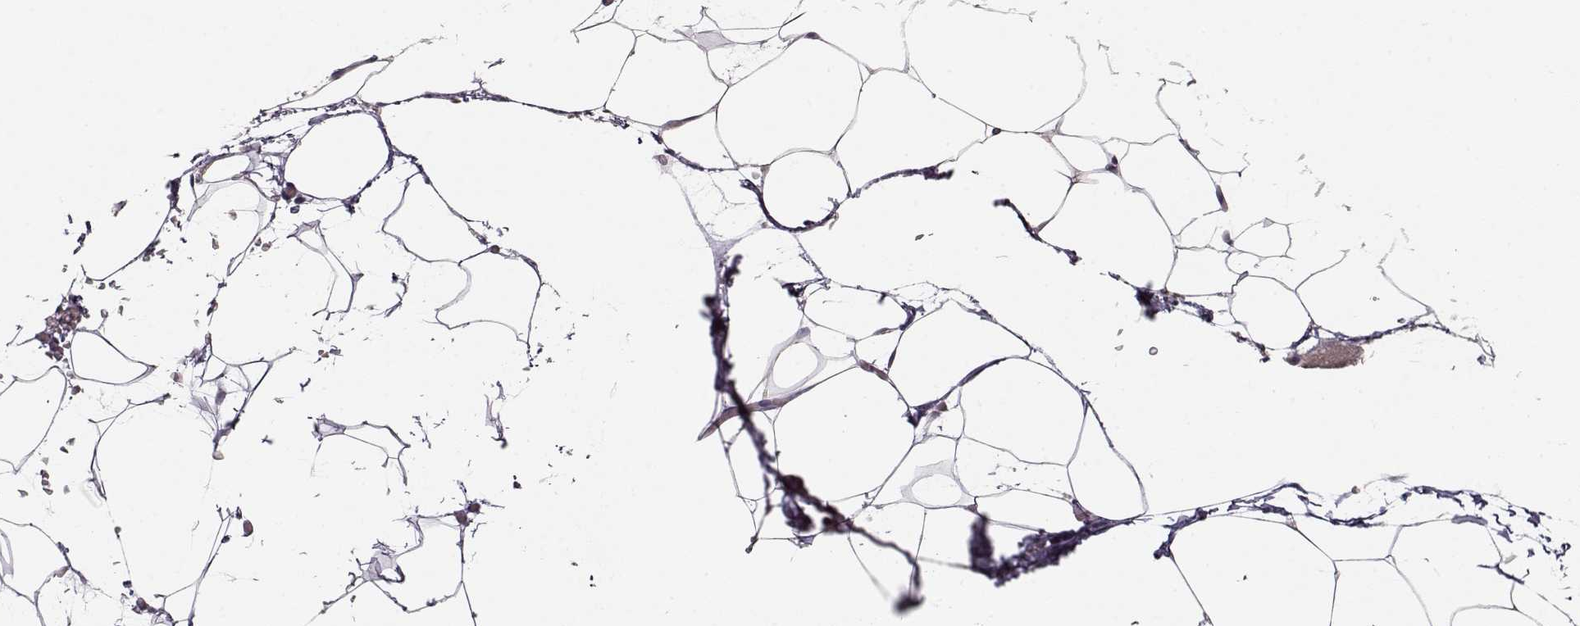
{"staining": {"intensity": "weak", "quantity": ">75%", "location": "nuclear"}, "tissue": "adipose tissue", "cell_type": "Adipocytes", "image_type": "normal", "snomed": [{"axis": "morphology", "description": "Normal tissue, NOS"}, {"axis": "topography", "description": "Adipose tissue"}], "caption": "The histopathology image shows a brown stain indicating the presence of a protein in the nuclear of adipocytes in adipose tissue.", "gene": "RAI1", "patient": {"sex": "male", "age": 57}}